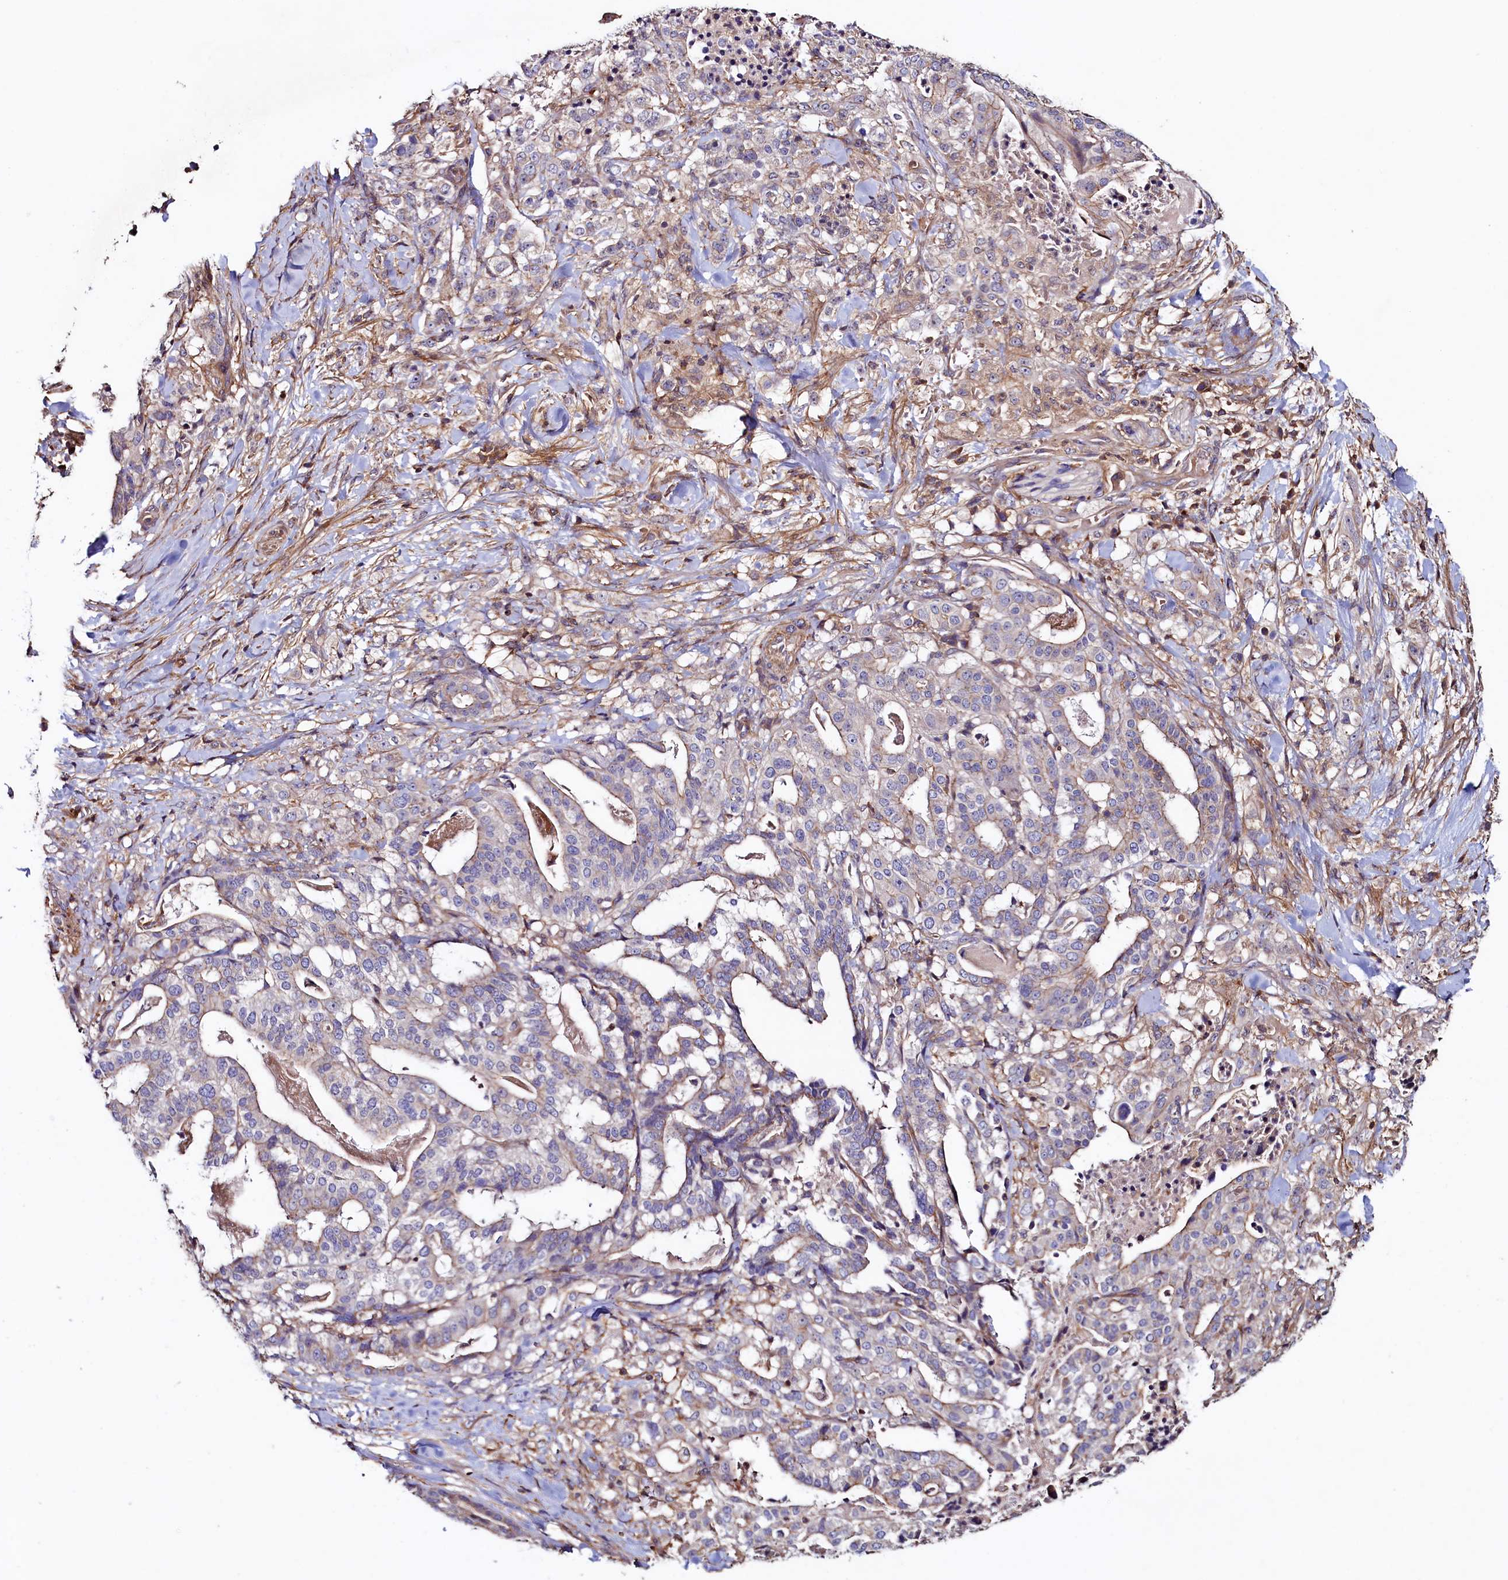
{"staining": {"intensity": "weak", "quantity": "<25%", "location": "cytoplasmic/membranous"}, "tissue": "stomach cancer", "cell_type": "Tumor cells", "image_type": "cancer", "snomed": [{"axis": "morphology", "description": "Adenocarcinoma, NOS"}, {"axis": "topography", "description": "Stomach"}], "caption": "IHC of stomach adenocarcinoma demonstrates no expression in tumor cells.", "gene": "DUOXA1", "patient": {"sex": "male", "age": 48}}